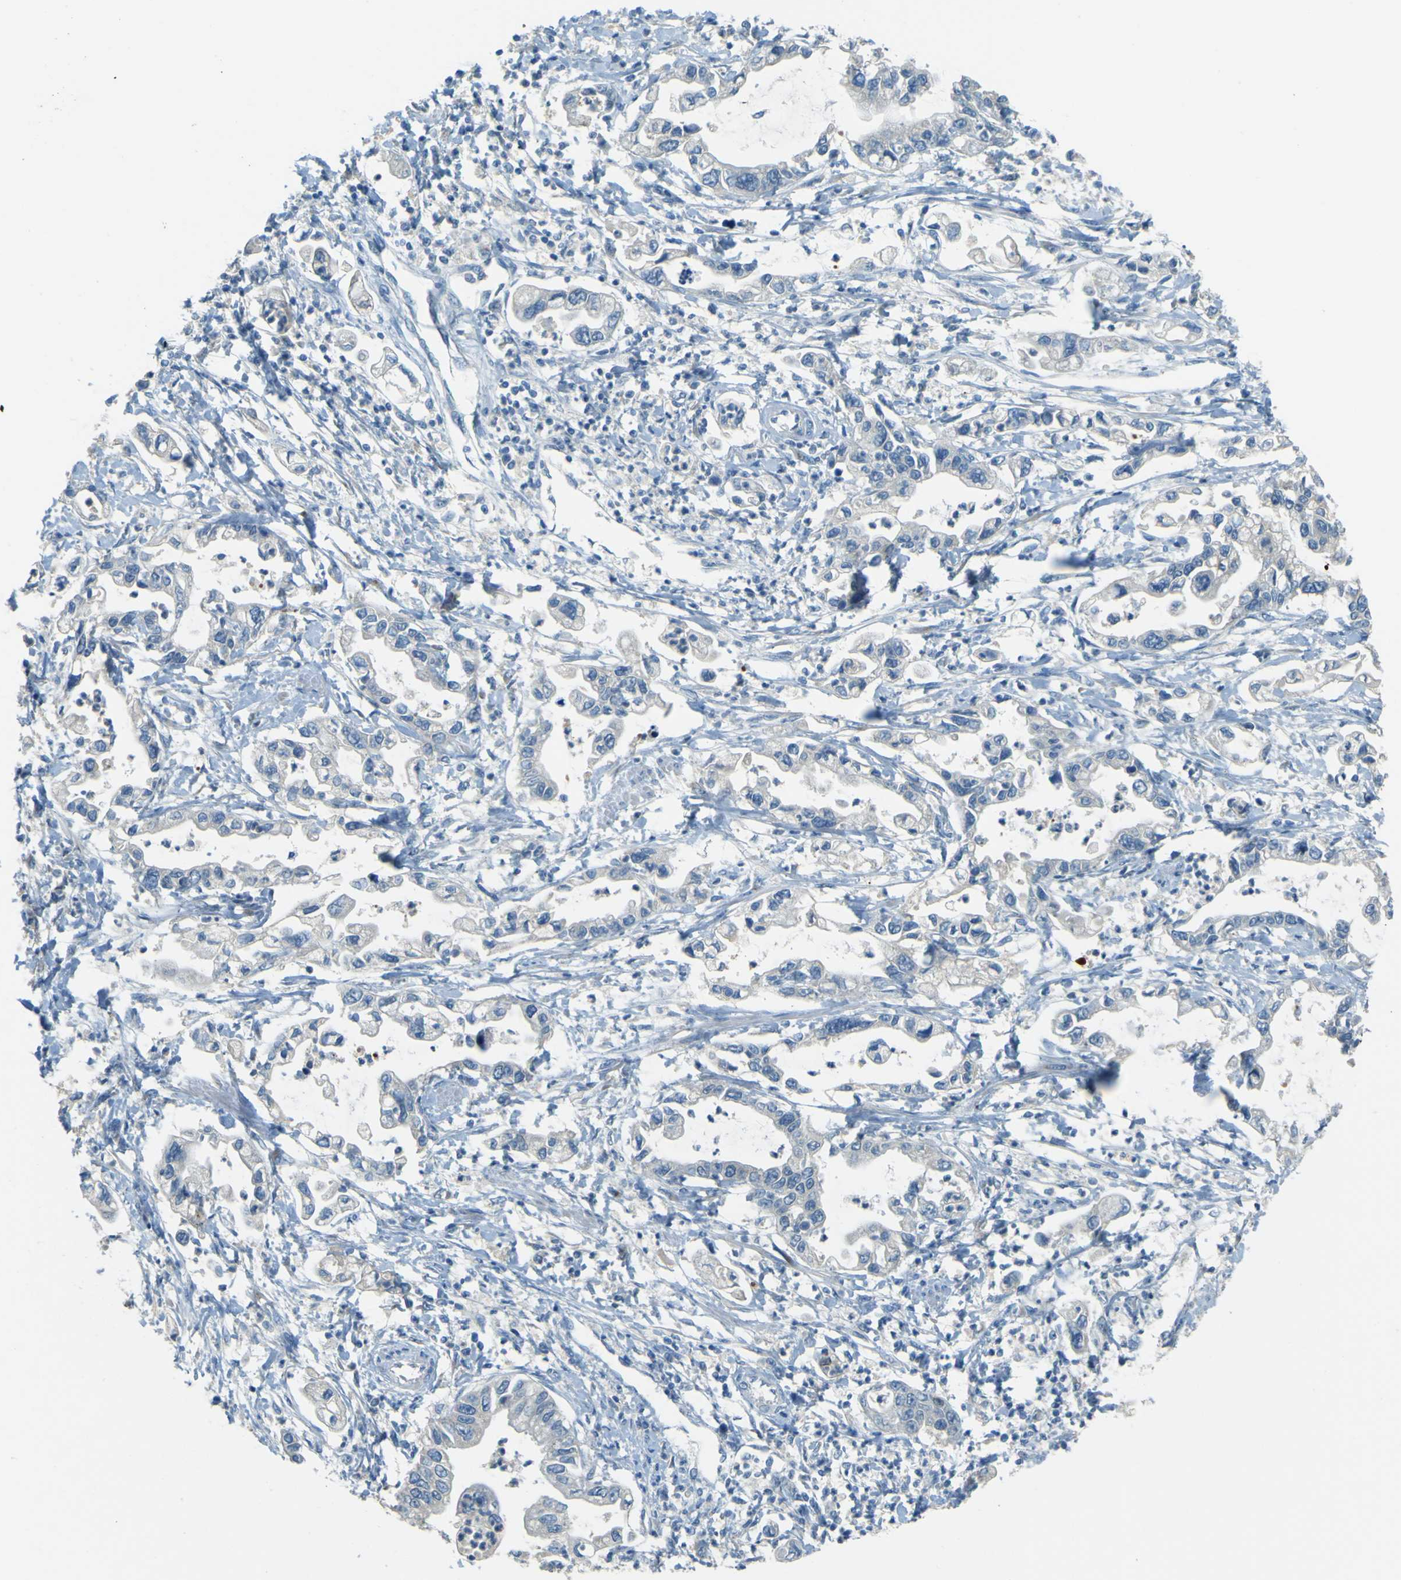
{"staining": {"intensity": "negative", "quantity": "none", "location": "none"}, "tissue": "pancreatic cancer", "cell_type": "Tumor cells", "image_type": "cancer", "snomed": [{"axis": "morphology", "description": "Adenocarcinoma, NOS"}, {"axis": "topography", "description": "Pancreas"}], "caption": "IHC image of neoplastic tissue: pancreatic adenocarcinoma stained with DAB (3,3'-diaminobenzidine) shows no significant protein staining in tumor cells.", "gene": "FKTN", "patient": {"sex": "male", "age": 56}}